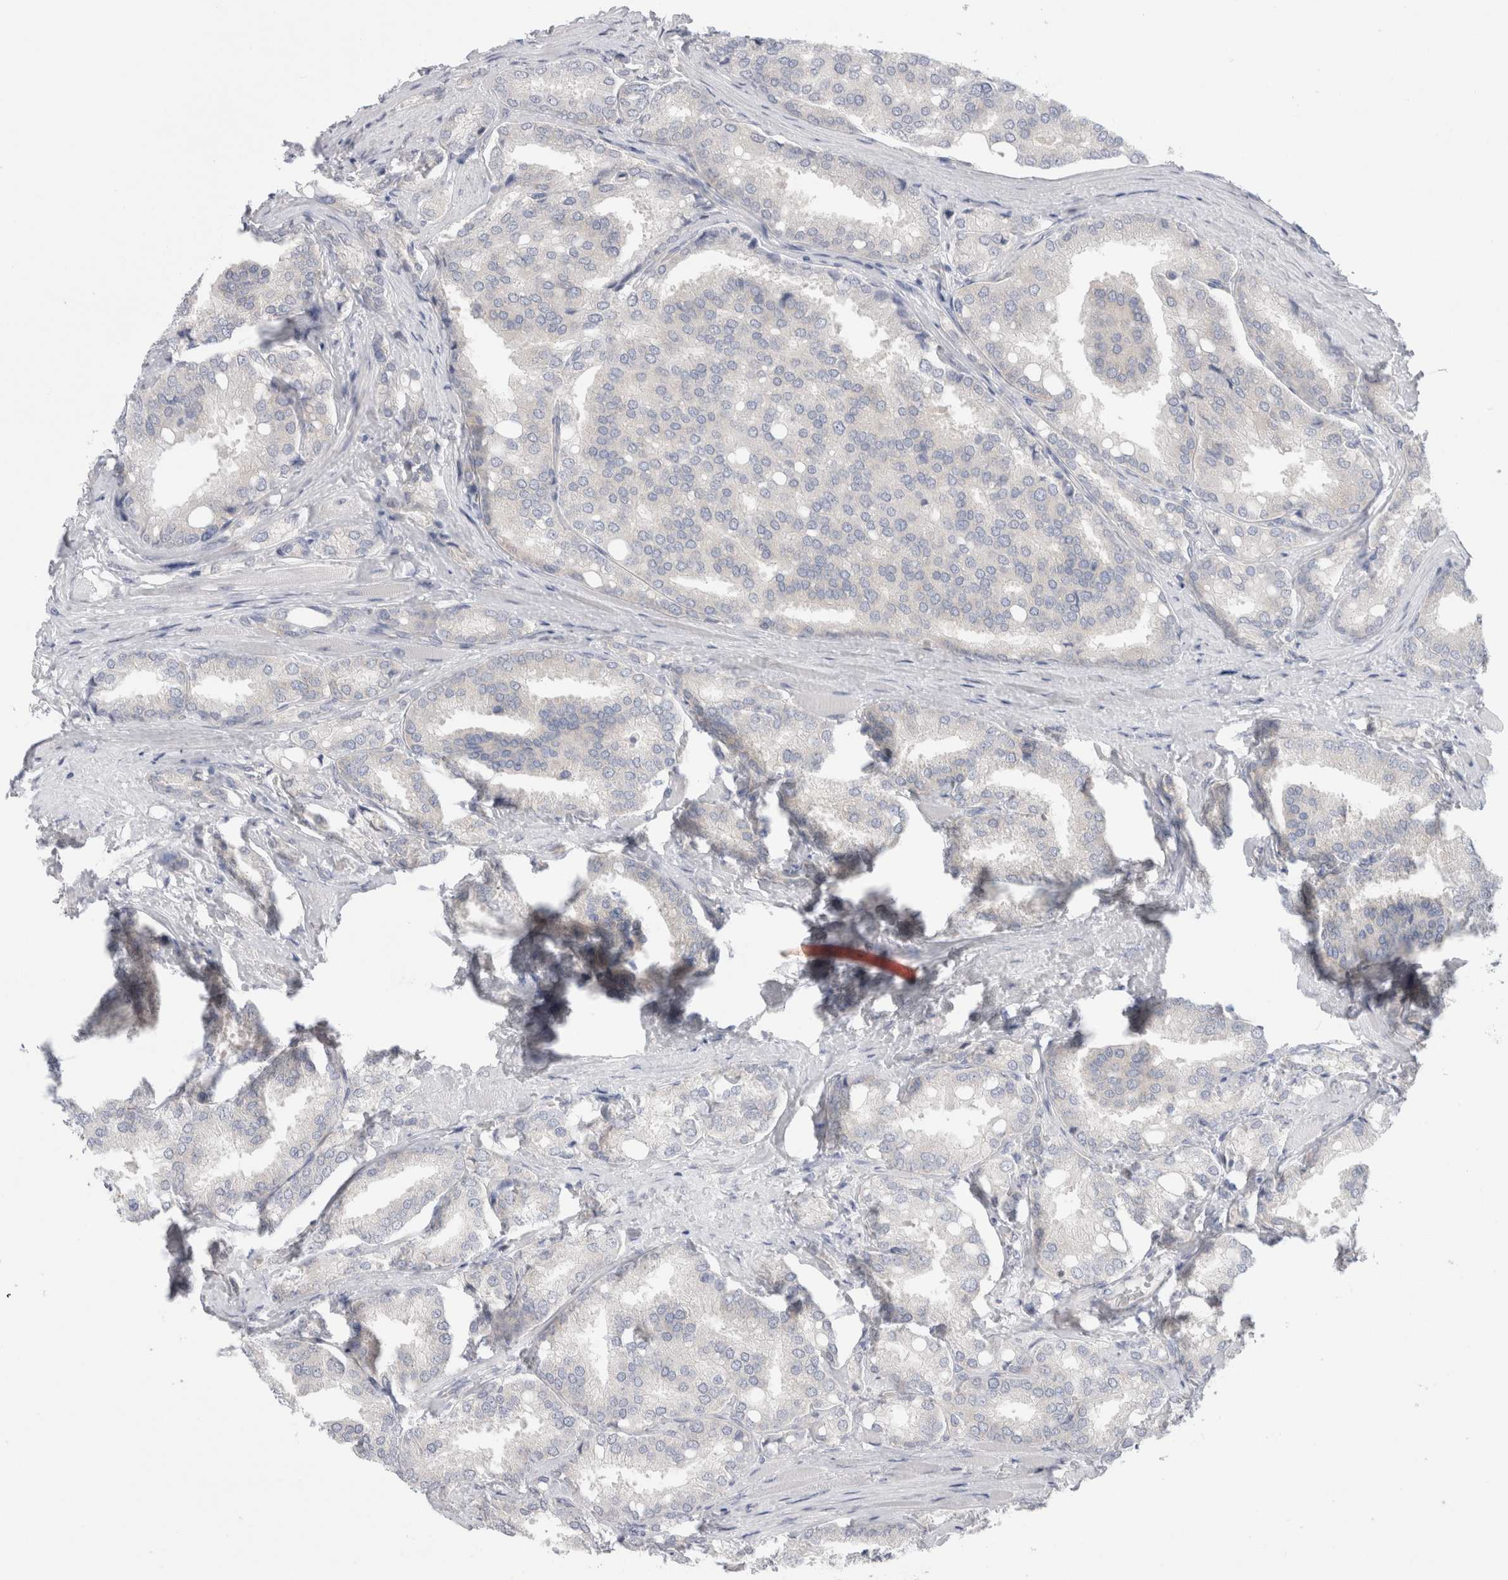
{"staining": {"intensity": "negative", "quantity": "none", "location": "none"}, "tissue": "prostate cancer", "cell_type": "Tumor cells", "image_type": "cancer", "snomed": [{"axis": "morphology", "description": "Adenocarcinoma, High grade"}, {"axis": "topography", "description": "Prostate"}], "caption": "A photomicrograph of high-grade adenocarcinoma (prostate) stained for a protein reveals no brown staining in tumor cells.", "gene": "WIPF2", "patient": {"sex": "male", "age": 50}}